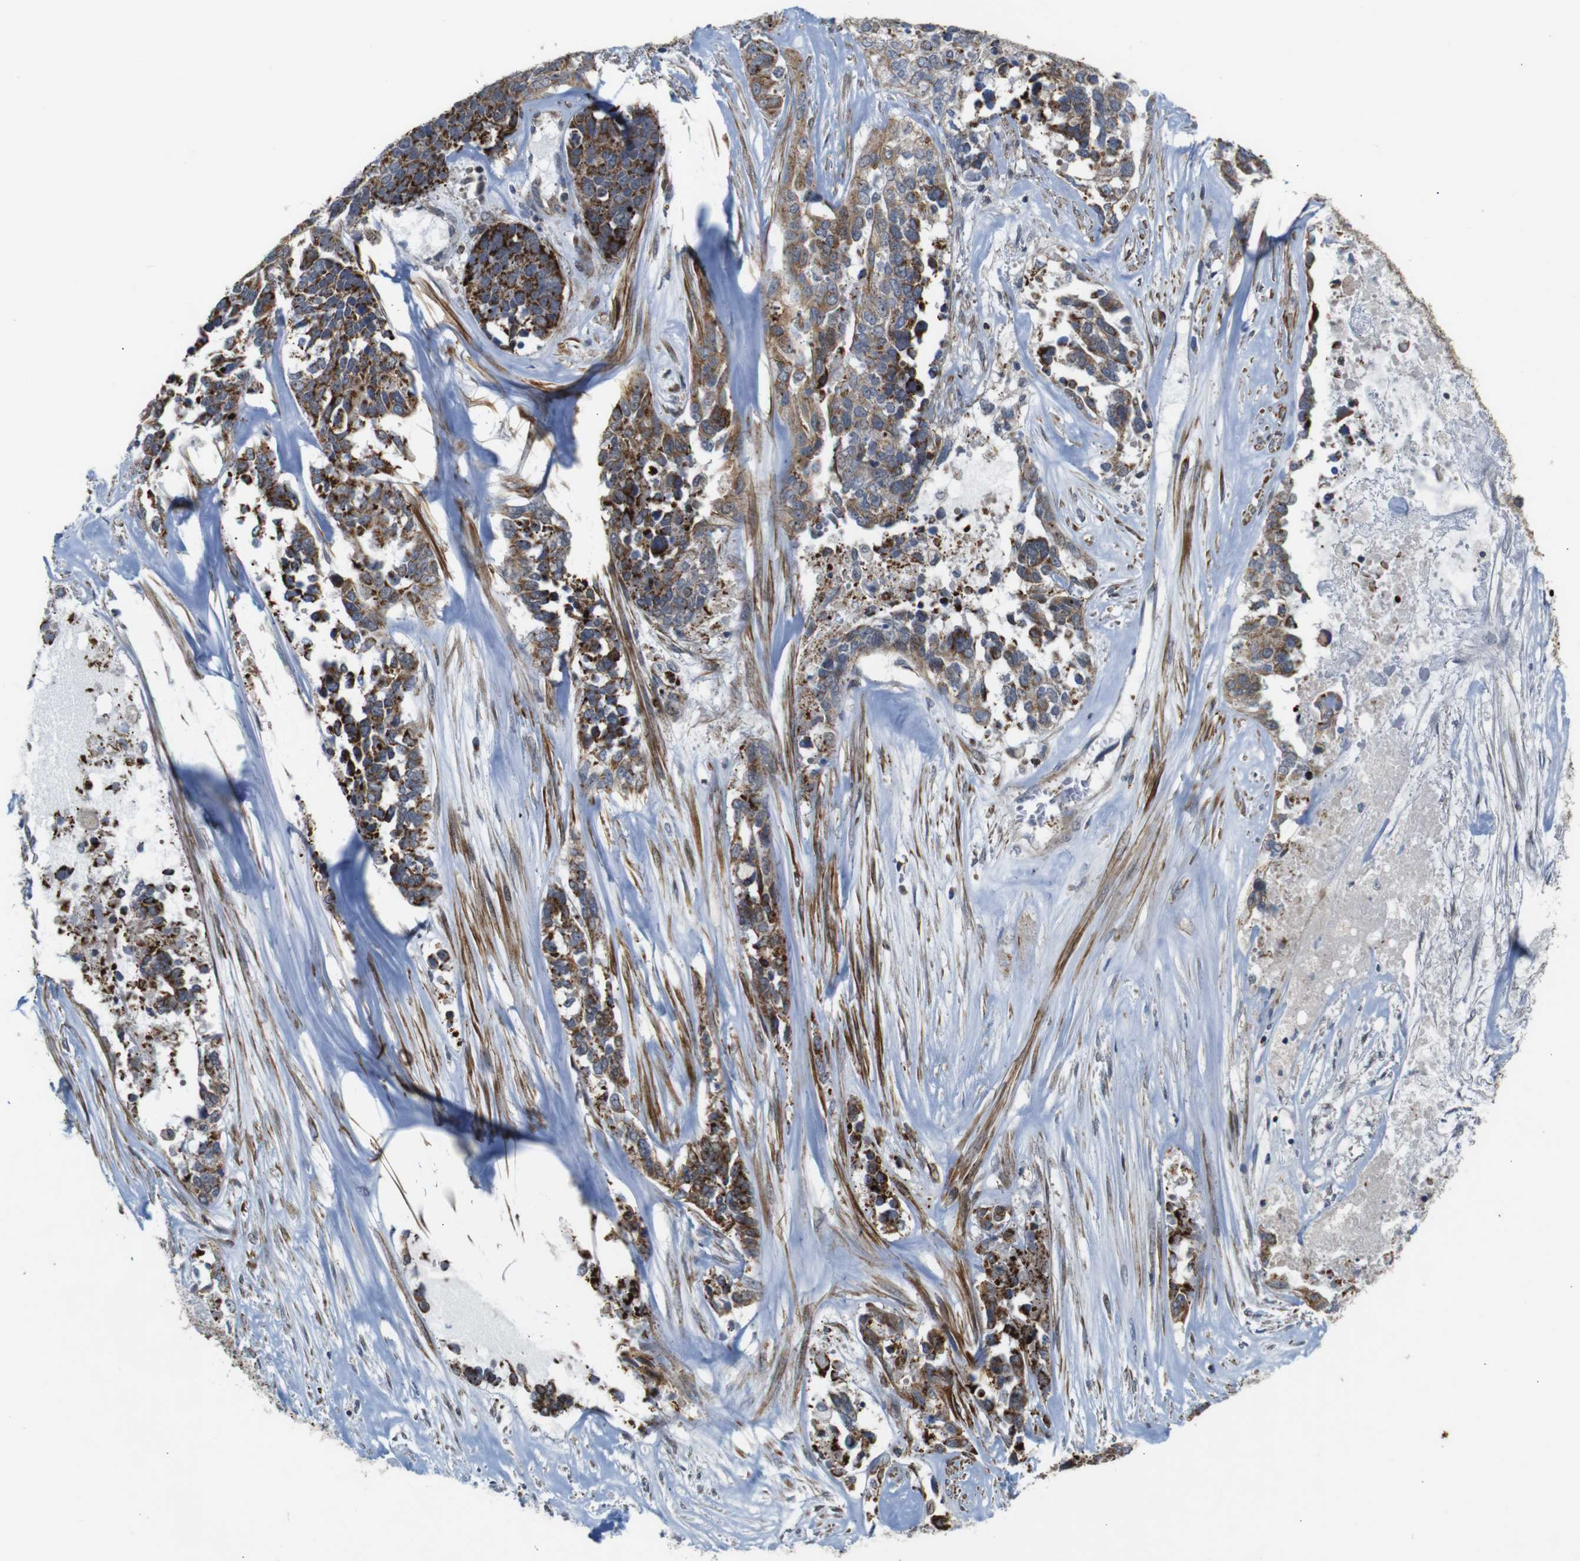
{"staining": {"intensity": "strong", "quantity": ">75%", "location": "cytoplasmic/membranous"}, "tissue": "ovarian cancer", "cell_type": "Tumor cells", "image_type": "cancer", "snomed": [{"axis": "morphology", "description": "Cystadenocarcinoma, serous, NOS"}, {"axis": "topography", "description": "Ovary"}], "caption": "Strong cytoplasmic/membranous expression is identified in about >75% of tumor cells in serous cystadenocarcinoma (ovarian). (Stains: DAB (3,3'-diaminobenzidine) in brown, nuclei in blue, Microscopy: brightfield microscopy at high magnification).", "gene": "ATP7B", "patient": {"sex": "female", "age": 44}}